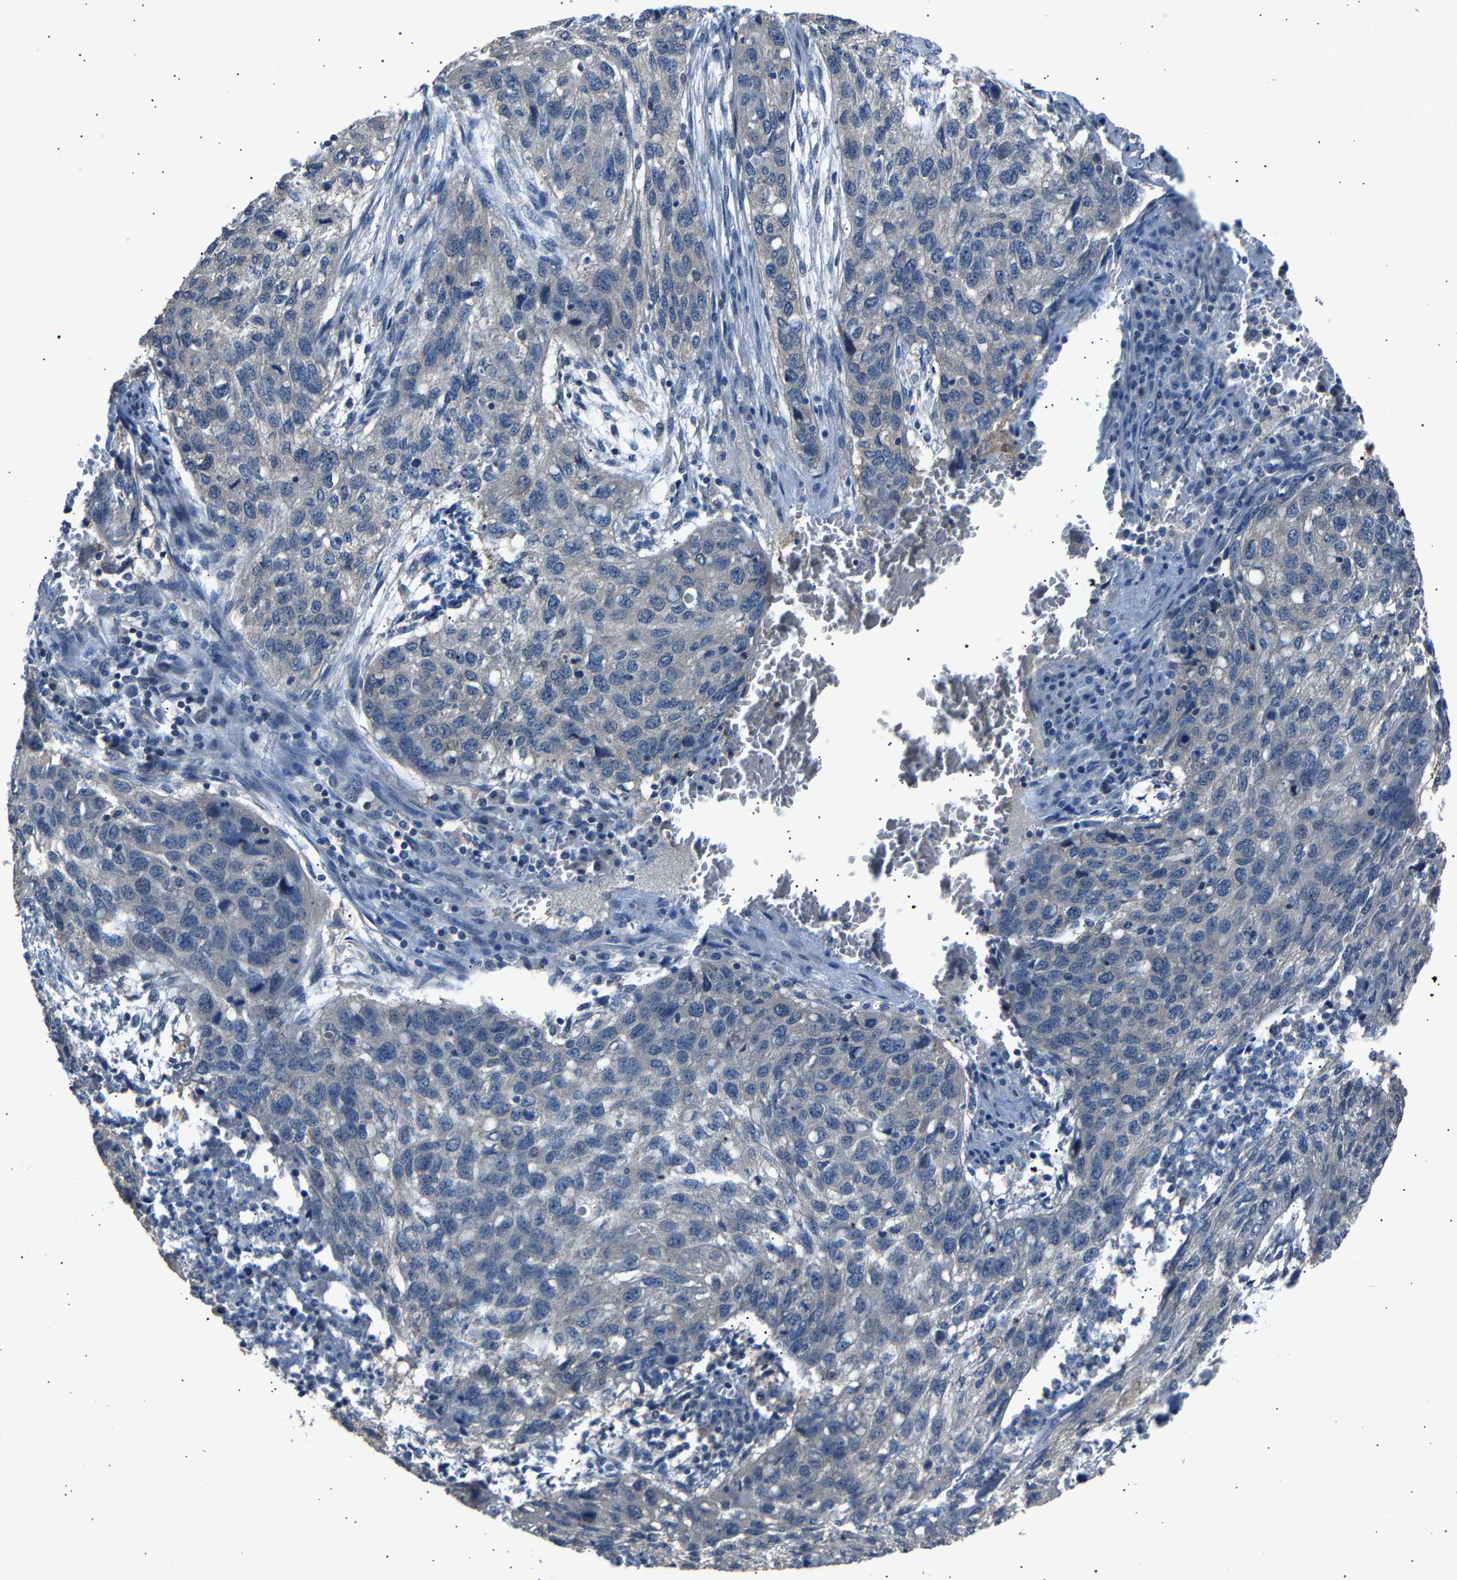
{"staining": {"intensity": "weak", "quantity": "<25%", "location": "cytoplasmic/membranous"}, "tissue": "lung cancer", "cell_type": "Tumor cells", "image_type": "cancer", "snomed": [{"axis": "morphology", "description": "Squamous cell carcinoma, NOS"}, {"axis": "topography", "description": "Lung"}], "caption": "A high-resolution image shows IHC staining of lung squamous cell carcinoma, which shows no significant positivity in tumor cells.", "gene": "ABCC9", "patient": {"sex": "female", "age": 63}}